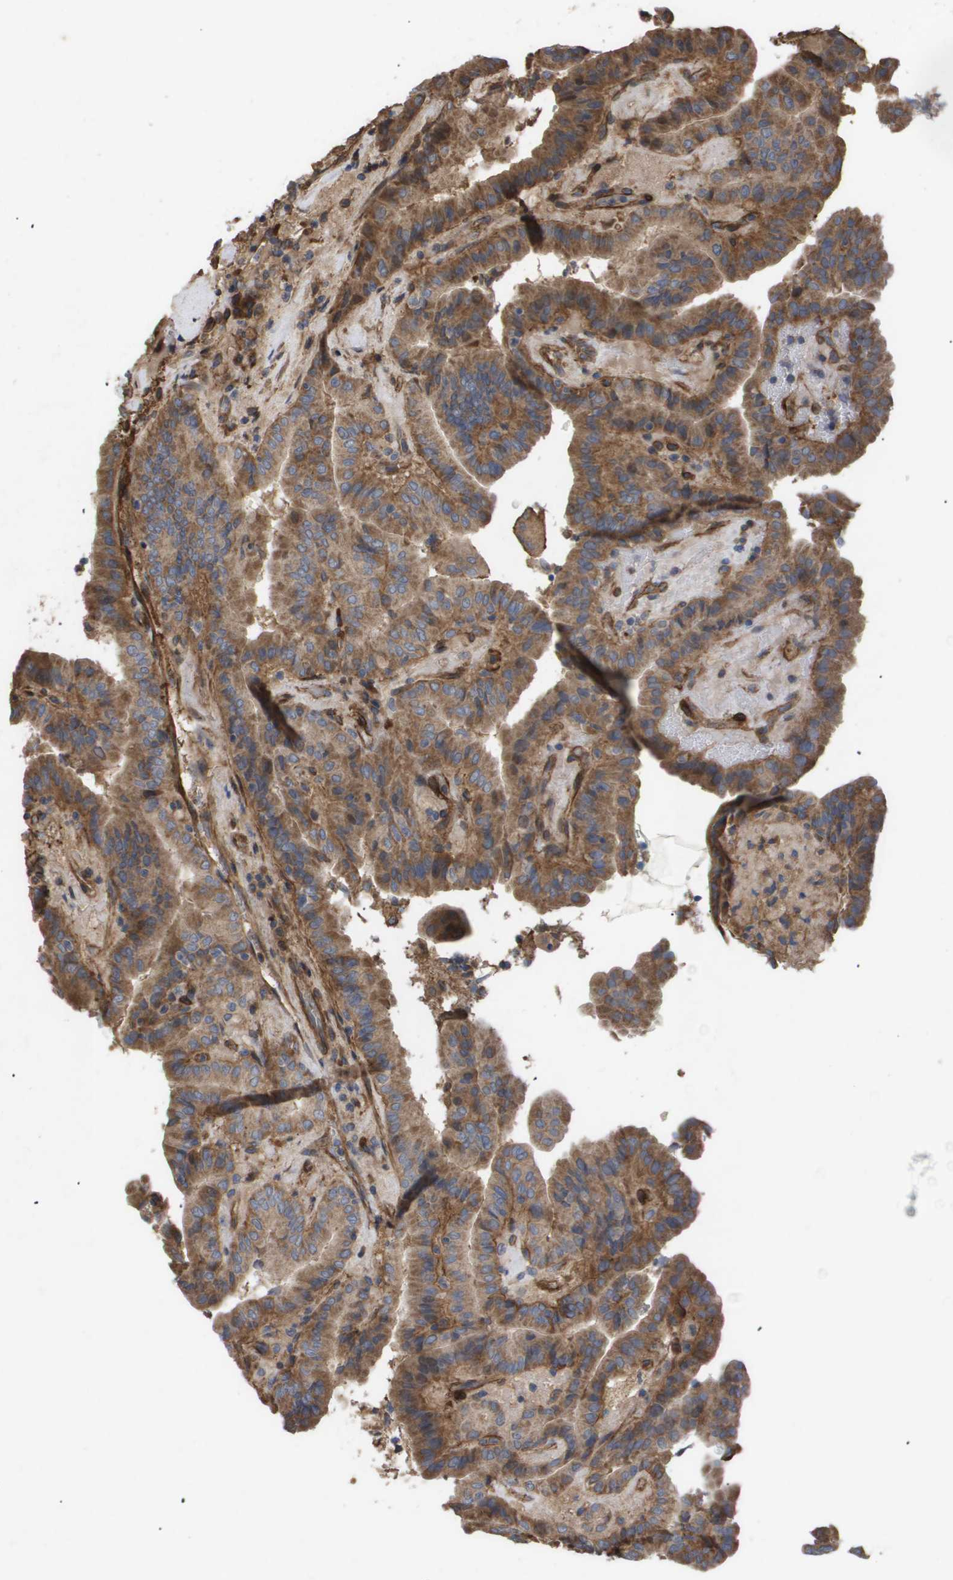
{"staining": {"intensity": "moderate", "quantity": ">75%", "location": "cytoplasmic/membranous"}, "tissue": "thyroid cancer", "cell_type": "Tumor cells", "image_type": "cancer", "snomed": [{"axis": "morphology", "description": "Papillary adenocarcinoma, NOS"}, {"axis": "topography", "description": "Thyroid gland"}], "caption": "Moderate cytoplasmic/membranous protein staining is appreciated in approximately >75% of tumor cells in papillary adenocarcinoma (thyroid).", "gene": "TNS1", "patient": {"sex": "male", "age": 33}}